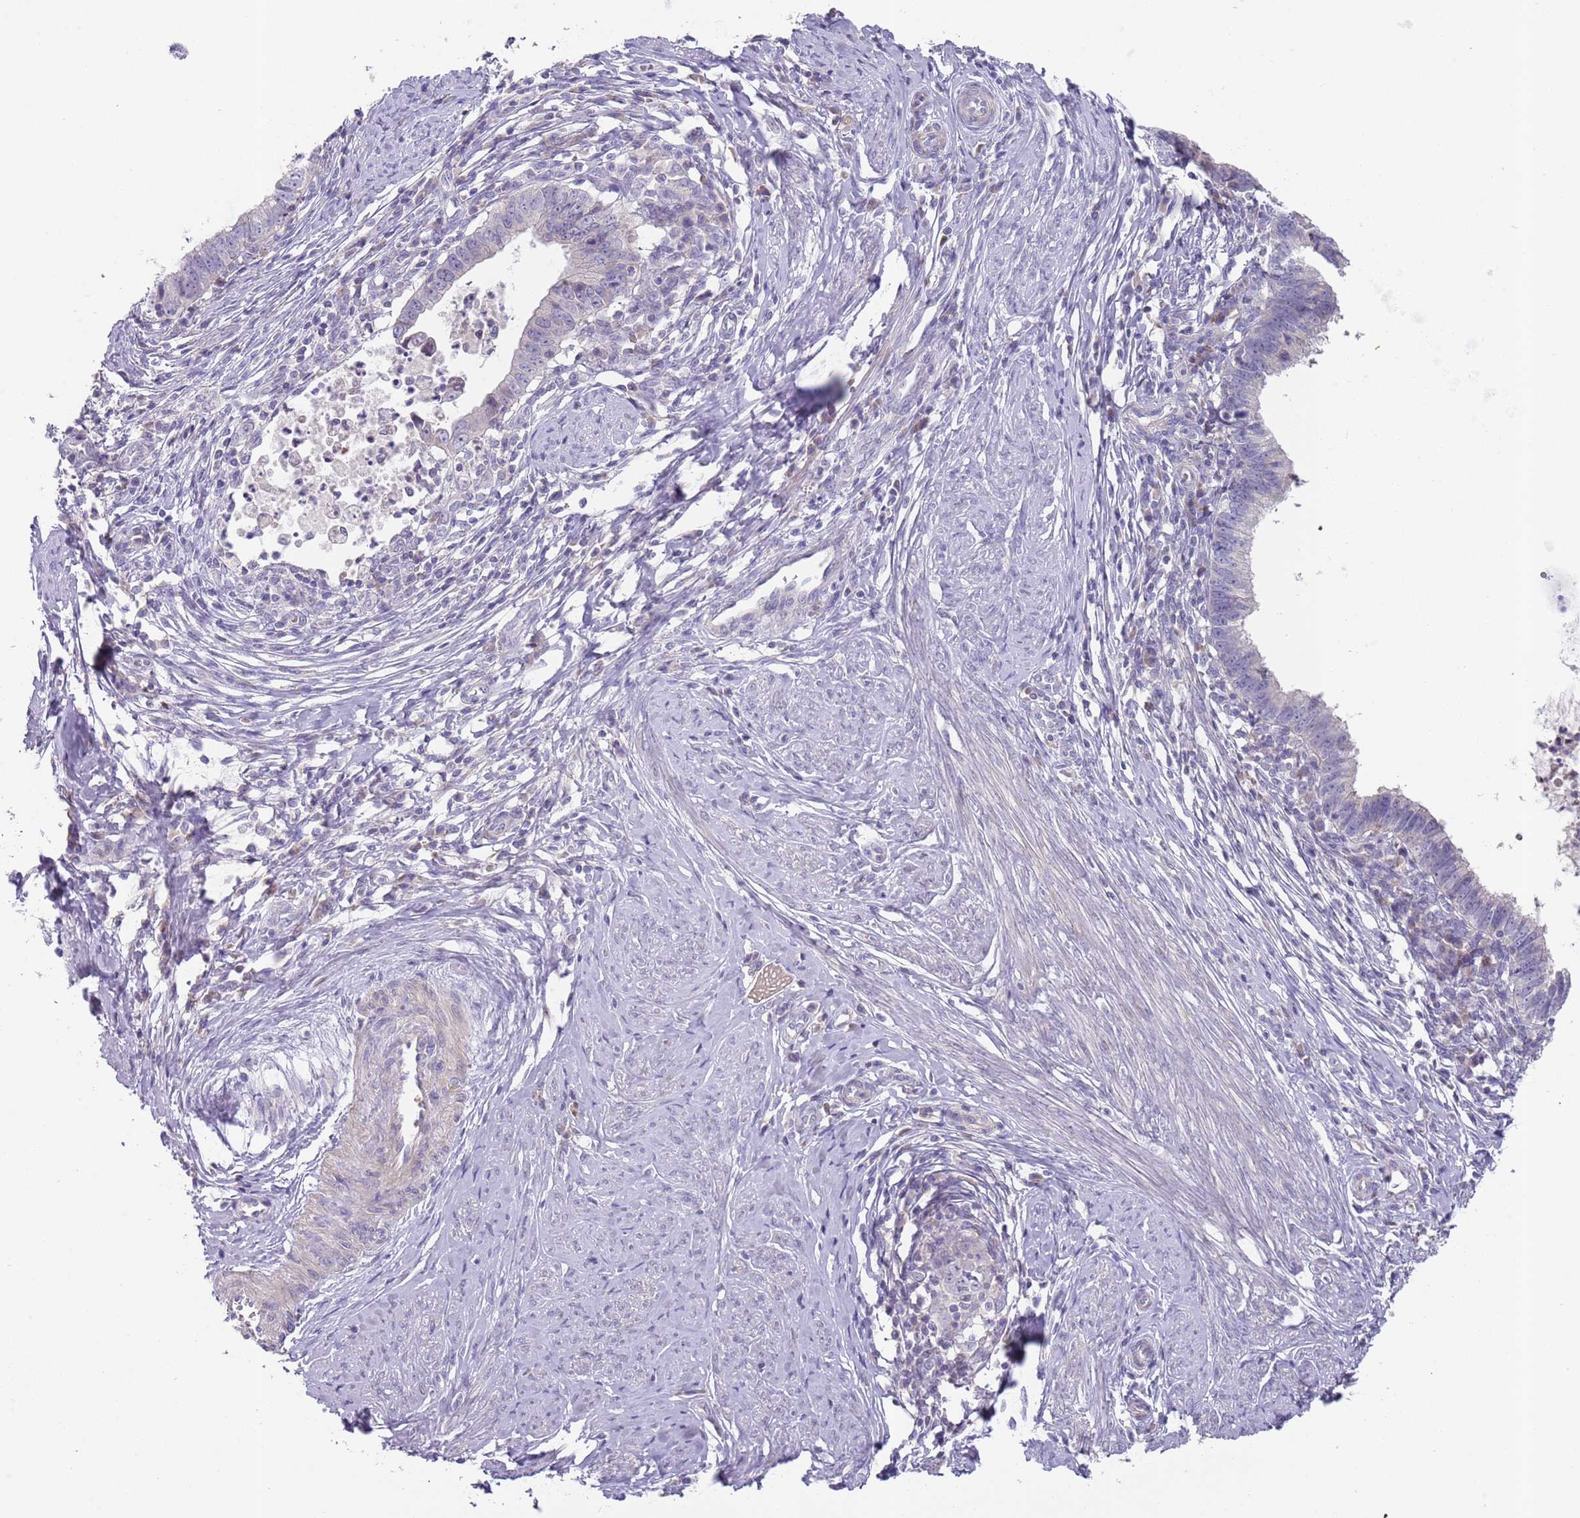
{"staining": {"intensity": "negative", "quantity": "none", "location": "none"}, "tissue": "cervical cancer", "cell_type": "Tumor cells", "image_type": "cancer", "snomed": [{"axis": "morphology", "description": "Adenocarcinoma, NOS"}, {"axis": "topography", "description": "Cervix"}], "caption": "The immunohistochemistry histopathology image has no significant positivity in tumor cells of cervical cancer tissue.", "gene": "PRAC1", "patient": {"sex": "female", "age": 36}}